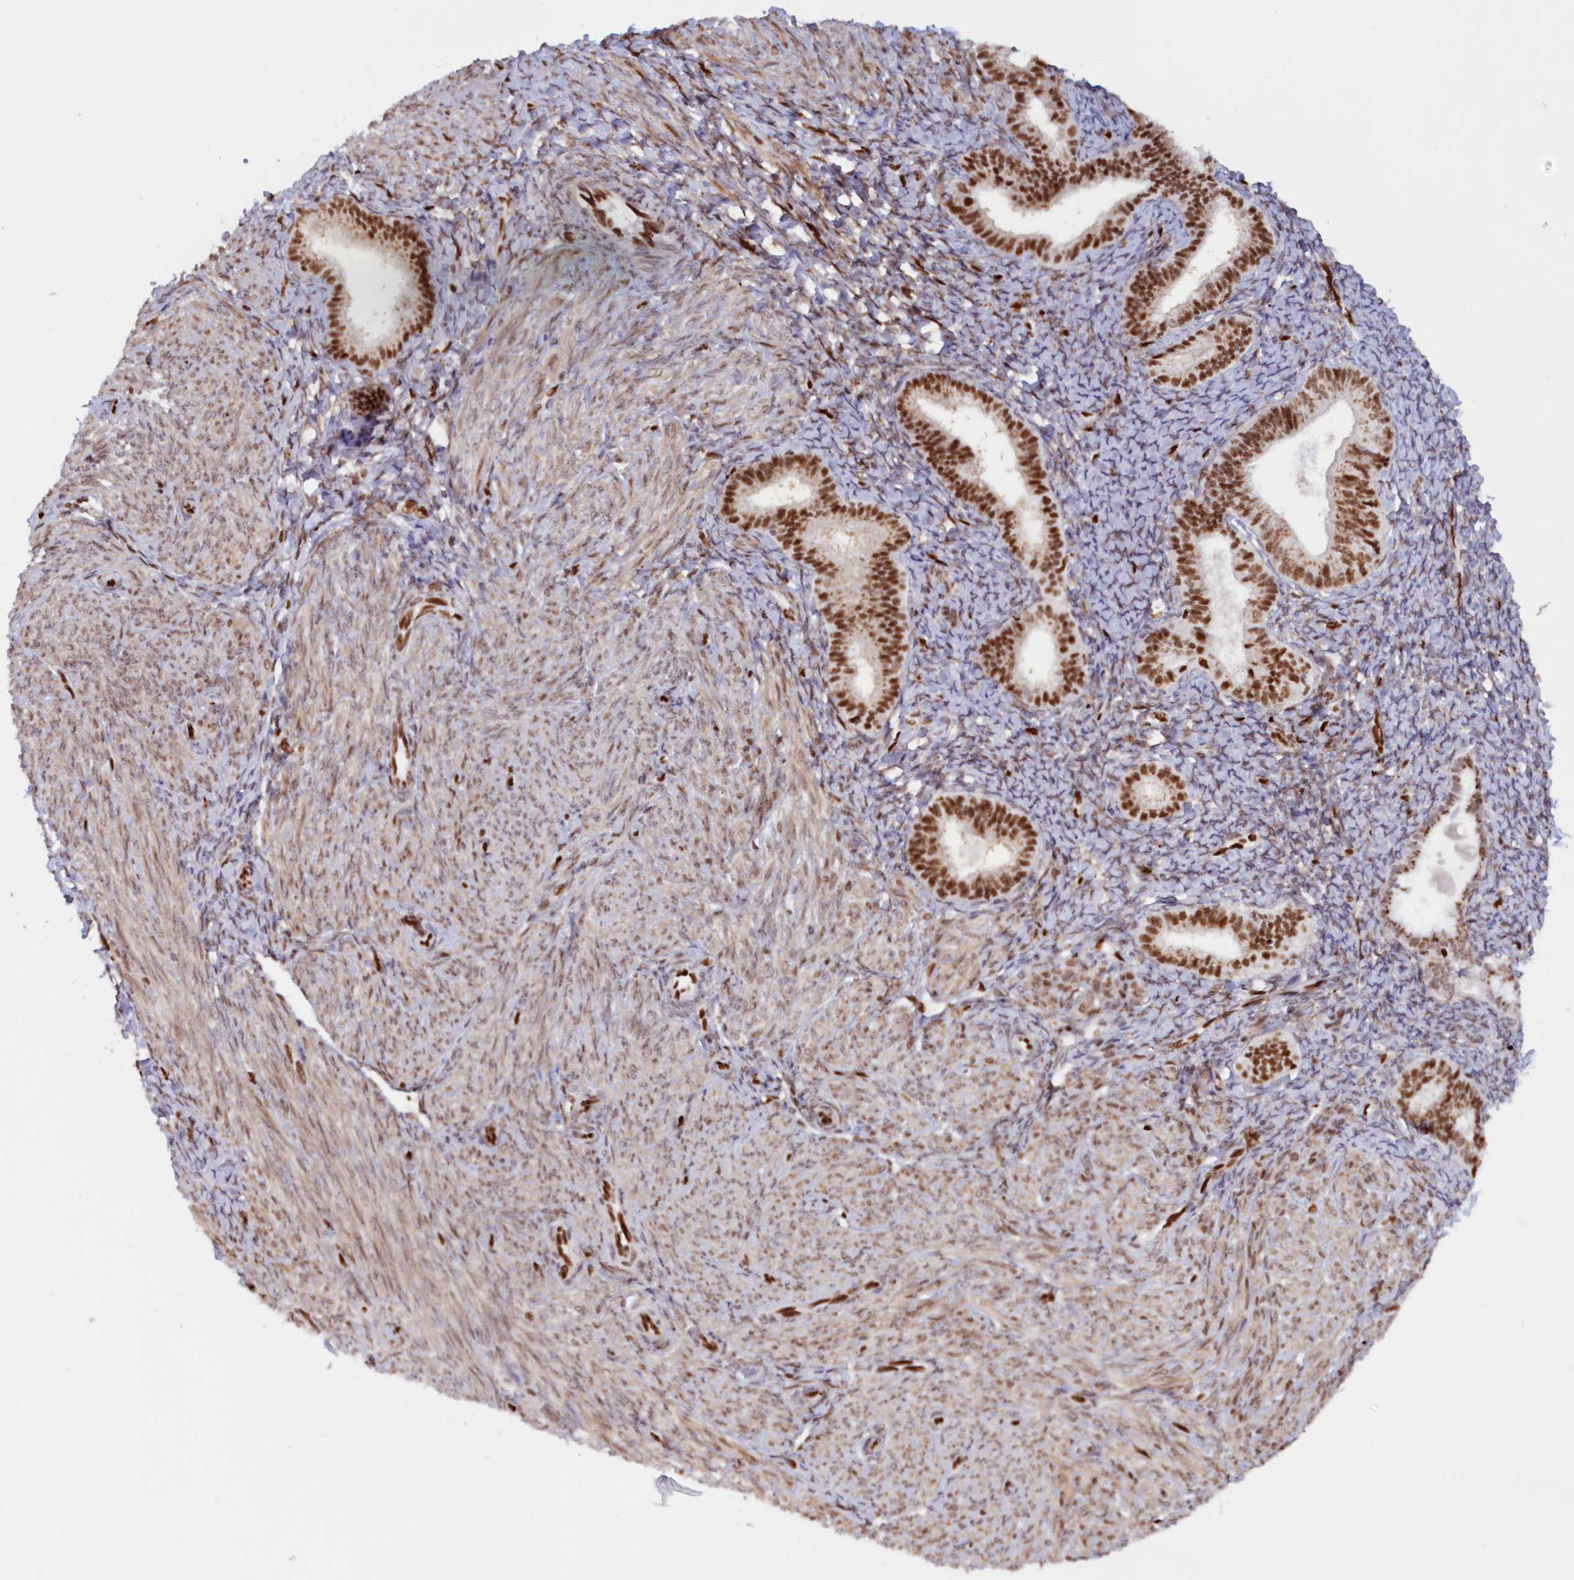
{"staining": {"intensity": "moderate", "quantity": "<25%", "location": "nuclear"}, "tissue": "endometrium", "cell_type": "Cells in endometrial stroma", "image_type": "normal", "snomed": [{"axis": "morphology", "description": "Normal tissue, NOS"}, {"axis": "topography", "description": "Endometrium"}], "caption": "A low amount of moderate nuclear staining is identified in approximately <25% of cells in endometrial stroma in unremarkable endometrium. The staining is performed using DAB brown chromogen to label protein expression. The nuclei are counter-stained blue using hematoxylin.", "gene": "POLR2B", "patient": {"sex": "female", "age": 72}}